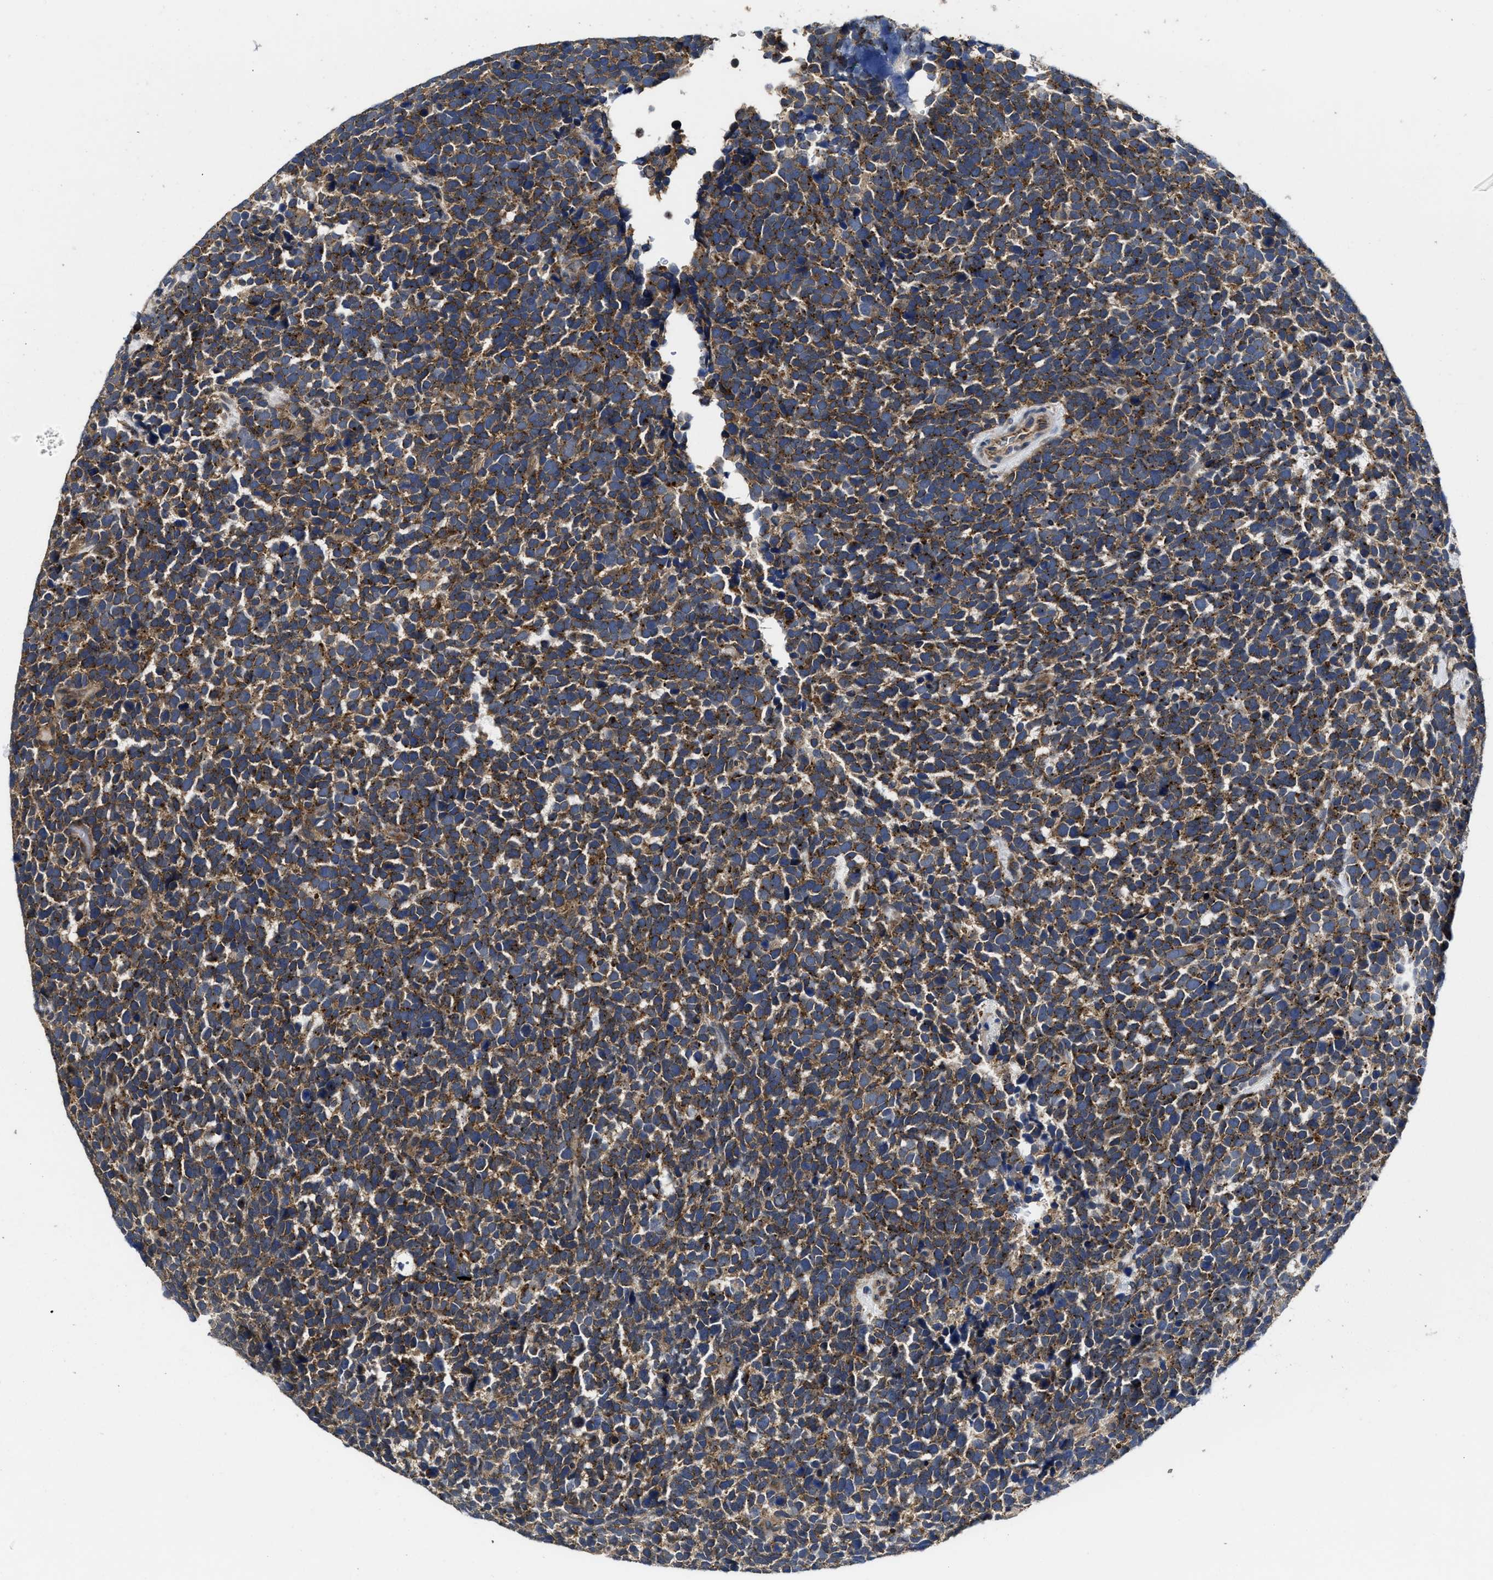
{"staining": {"intensity": "strong", "quantity": ">75%", "location": "cytoplasmic/membranous"}, "tissue": "urothelial cancer", "cell_type": "Tumor cells", "image_type": "cancer", "snomed": [{"axis": "morphology", "description": "Urothelial carcinoma, High grade"}, {"axis": "topography", "description": "Urinary bladder"}], "caption": "The photomicrograph exhibits immunohistochemical staining of urothelial cancer. There is strong cytoplasmic/membranous expression is seen in about >75% of tumor cells.", "gene": "PKD2", "patient": {"sex": "female", "age": 82}}